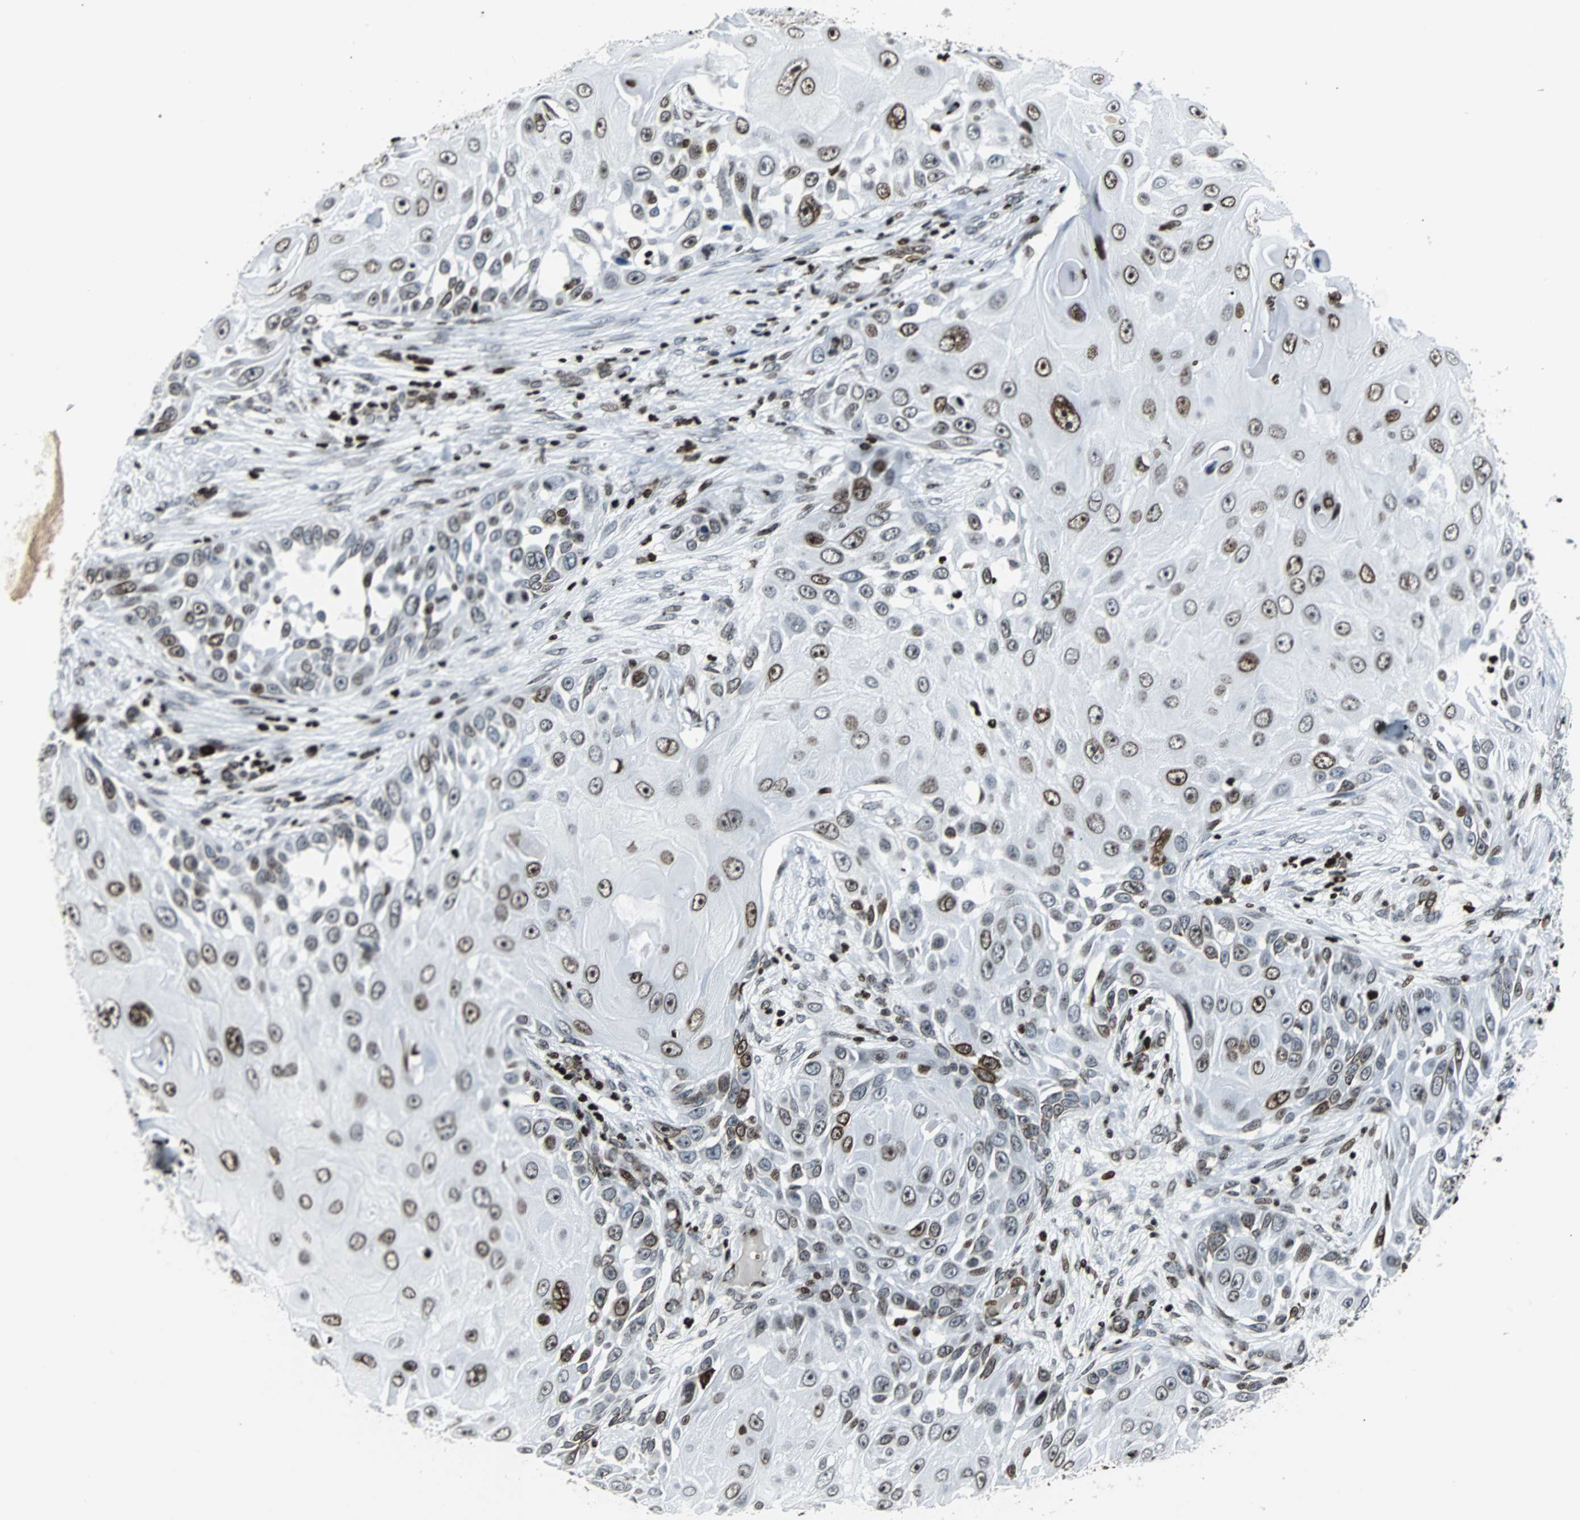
{"staining": {"intensity": "moderate", "quantity": "<25%", "location": "nuclear"}, "tissue": "skin cancer", "cell_type": "Tumor cells", "image_type": "cancer", "snomed": [{"axis": "morphology", "description": "Squamous cell carcinoma, NOS"}, {"axis": "topography", "description": "Skin"}], "caption": "Human skin squamous cell carcinoma stained with a protein marker demonstrates moderate staining in tumor cells.", "gene": "ZNF131", "patient": {"sex": "female", "age": 44}}